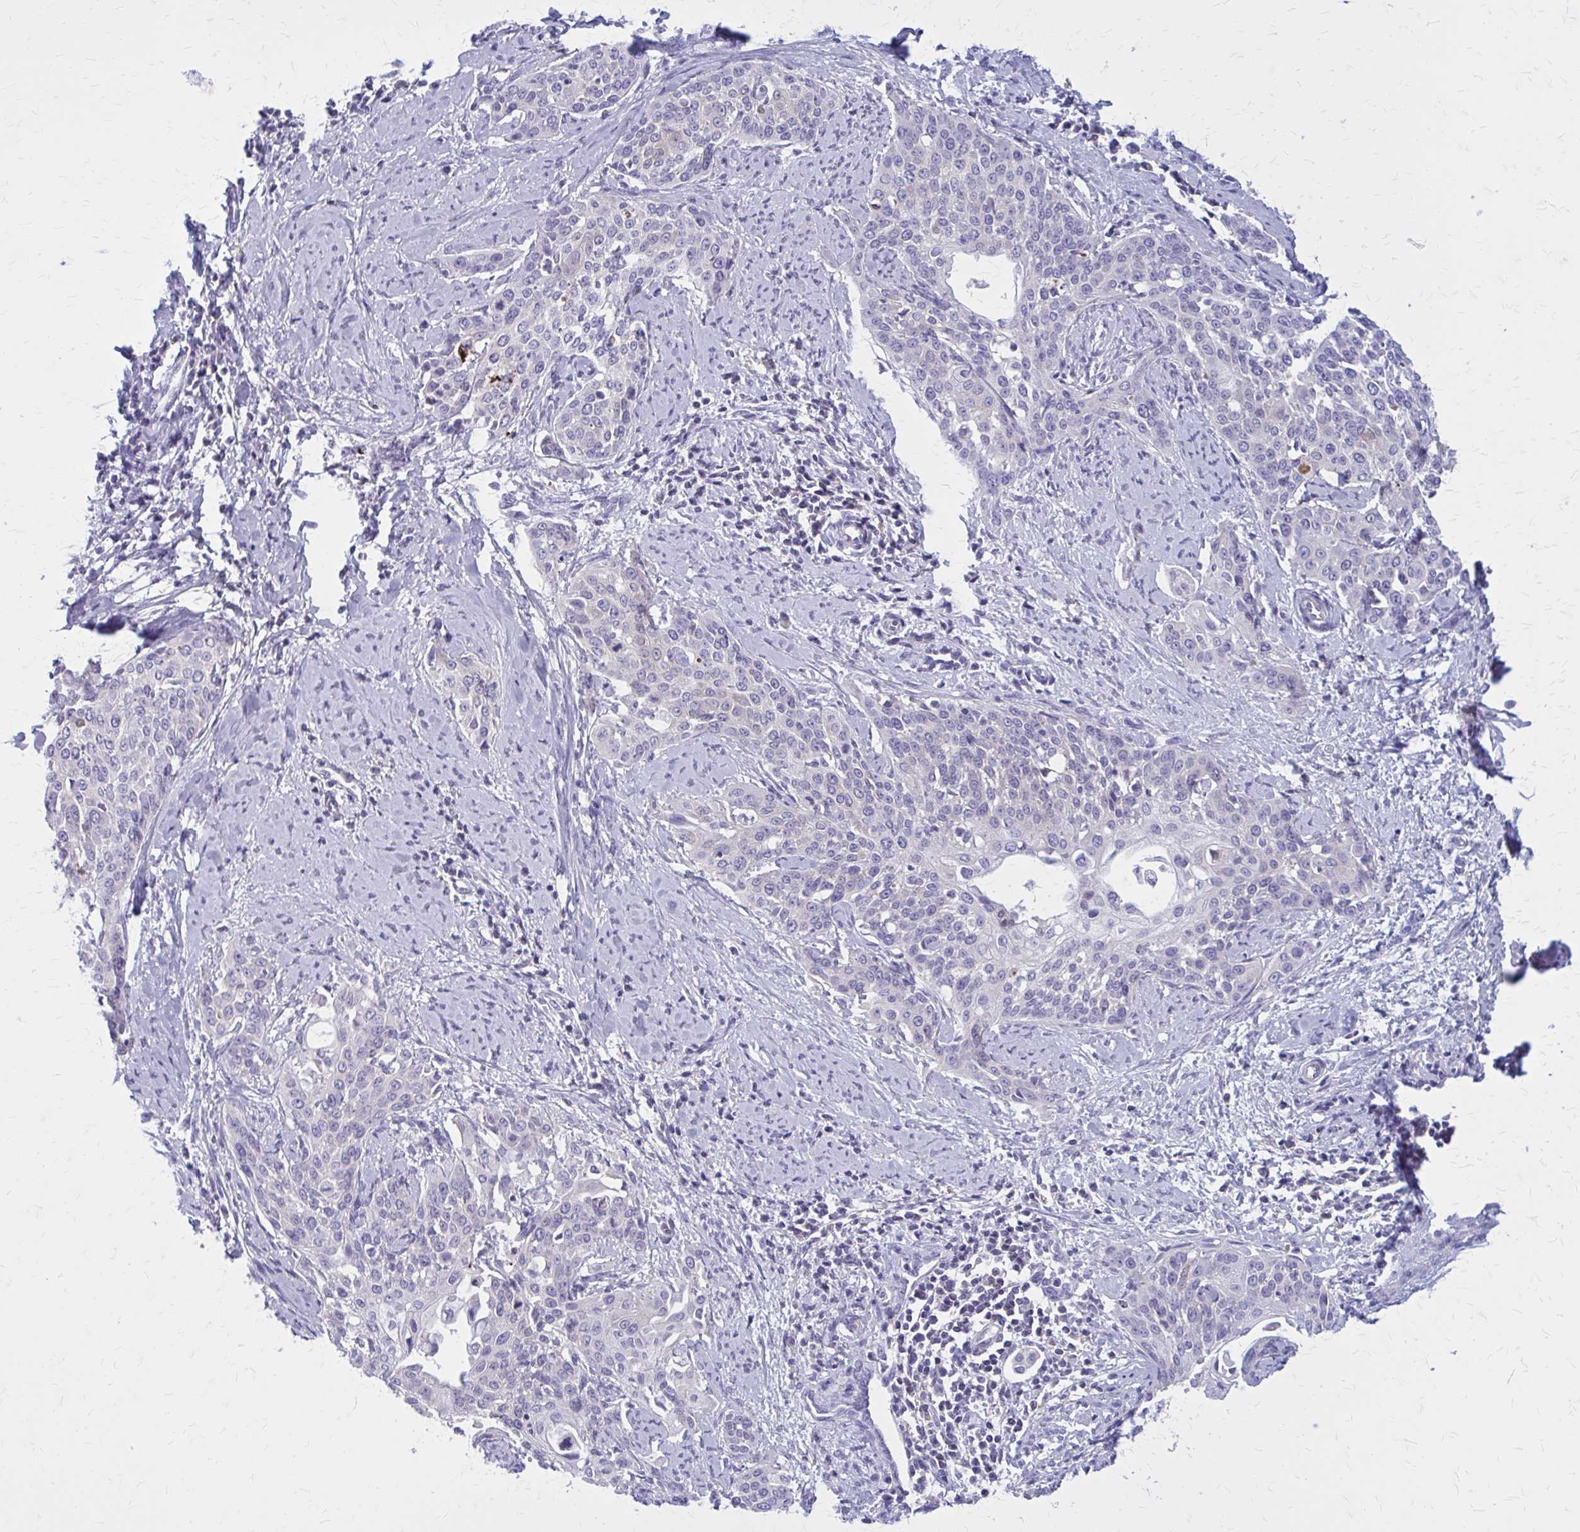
{"staining": {"intensity": "negative", "quantity": "none", "location": "none"}, "tissue": "cervical cancer", "cell_type": "Tumor cells", "image_type": "cancer", "snomed": [{"axis": "morphology", "description": "Squamous cell carcinoma, NOS"}, {"axis": "topography", "description": "Cervix"}], "caption": "Immunohistochemistry (IHC) of human squamous cell carcinoma (cervical) exhibits no staining in tumor cells.", "gene": "PITPNM1", "patient": {"sex": "female", "age": 44}}